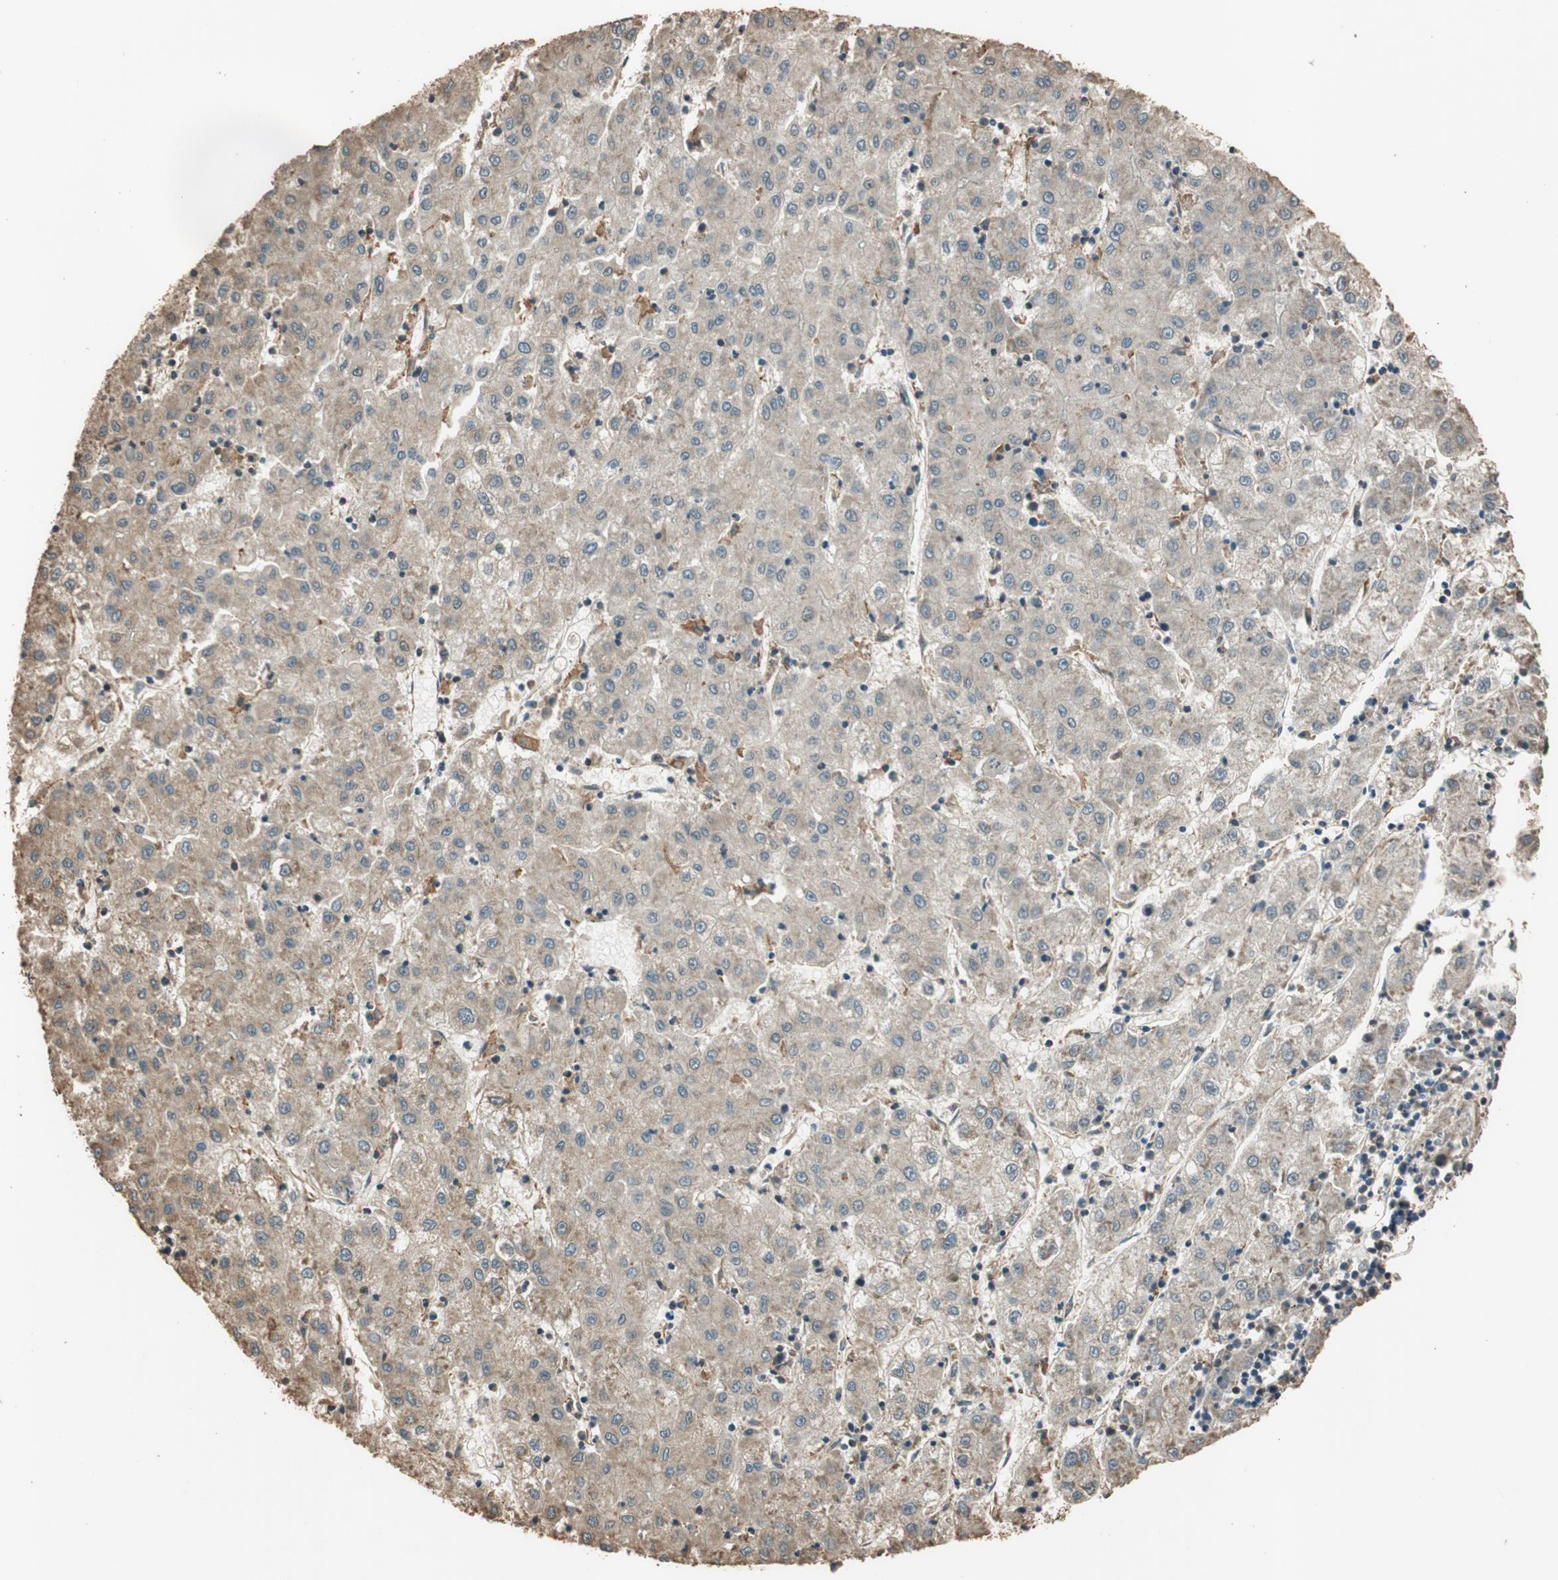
{"staining": {"intensity": "weak", "quantity": "25%-75%", "location": "cytoplasmic/membranous"}, "tissue": "liver cancer", "cell_type": "Tumor cells", "image_type": "cancer", "snomed": [{"axis": "morphology", "description": "Carcinoma, Hepatocellular, NOS"}, {"axis": "topography", "description": "Liver"}], "caption": "Immunohistochemical staining of liver hepatocellular carcinoma demonstrates low levels of weak cytoplasmic/membranous protein expression in approximately 25%-75% of tumor cells.", "gene": "MST1R", "patient": {"sex": "male", "age": 72}}